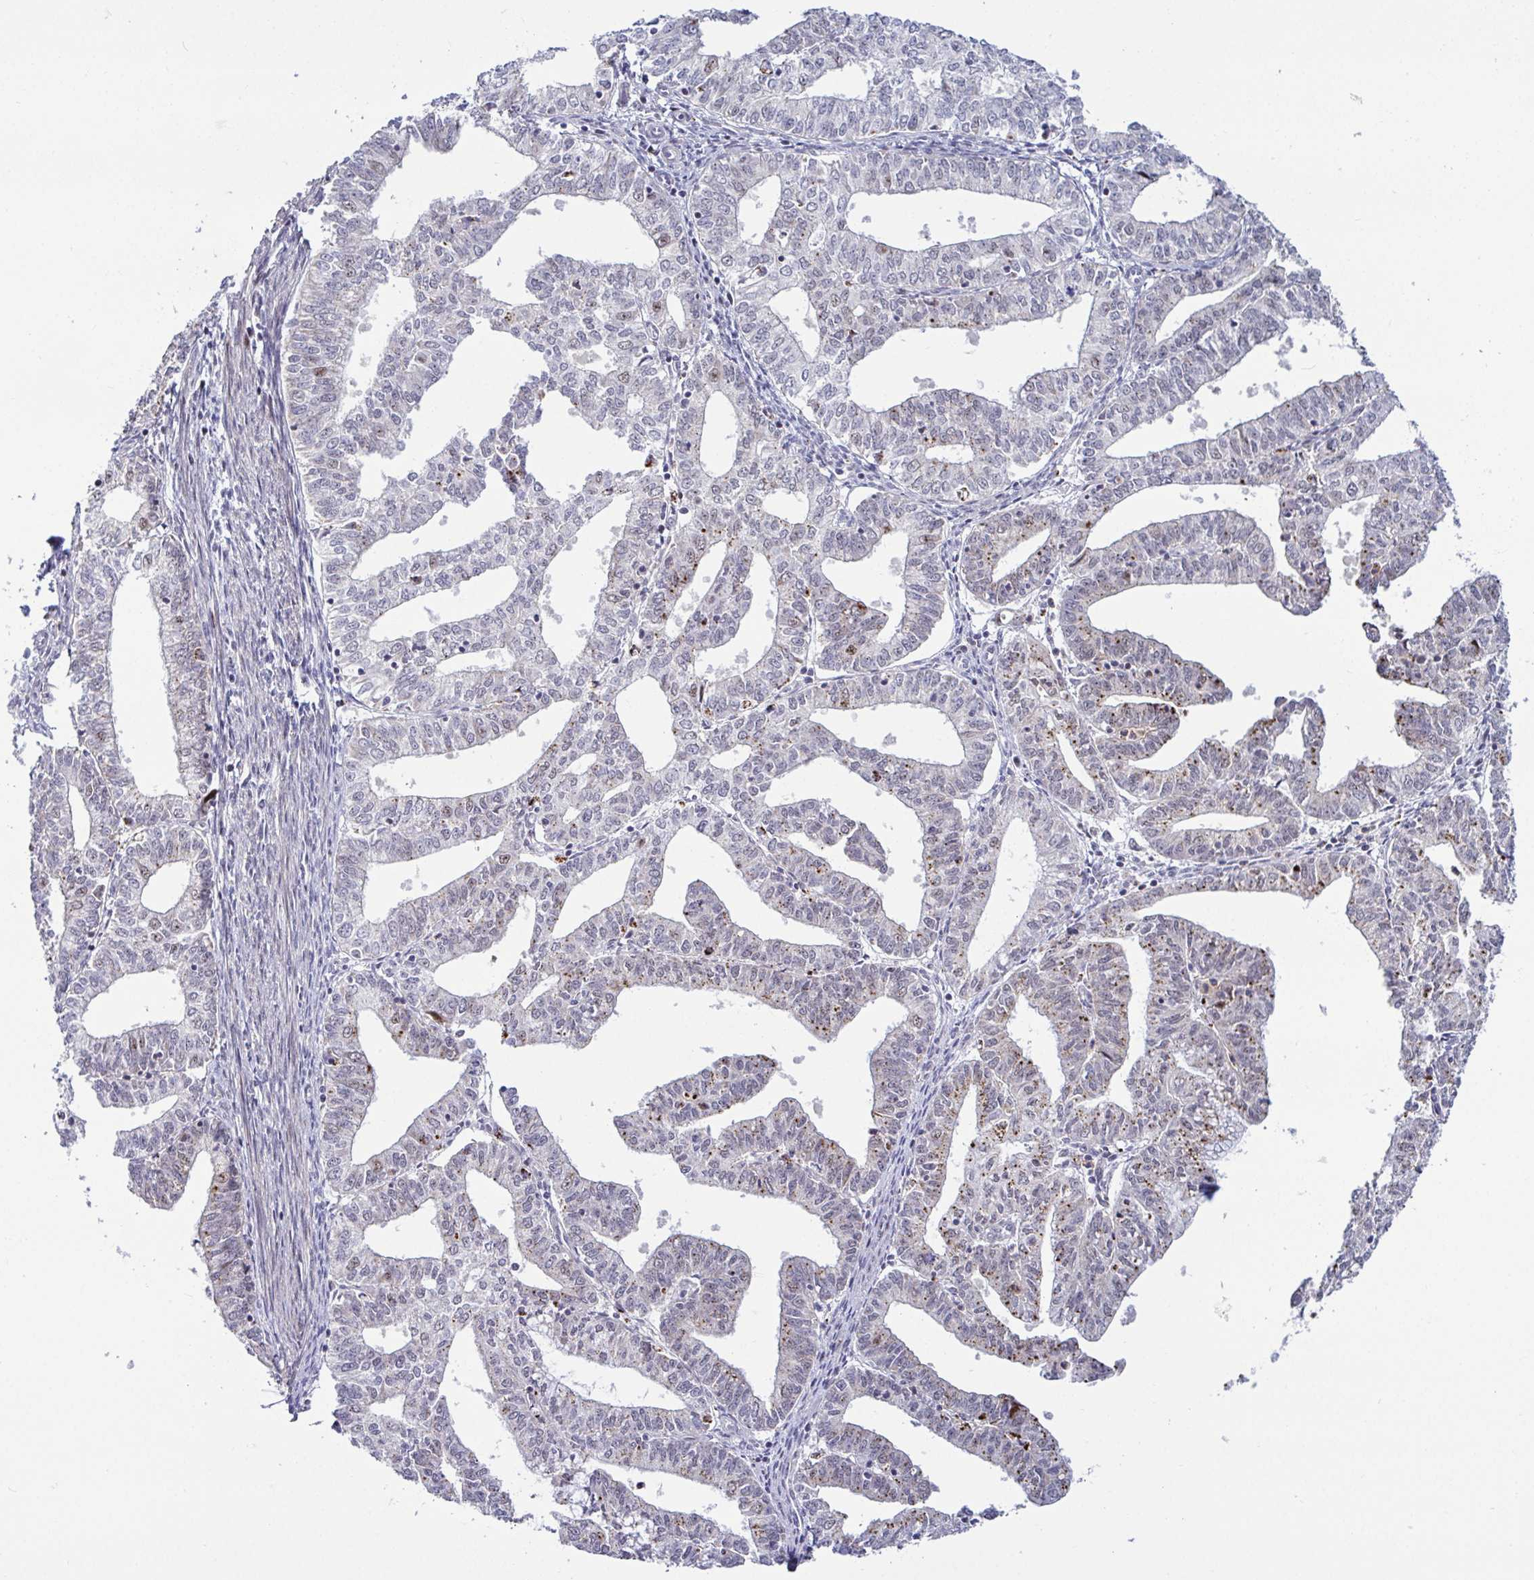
{"staining": {"intensity": "moderate", "quantity": "<25%", "location": "cytoplasmic/membranous"}, "tissue": "endometrial cancer", "cell_type": "Tumor cells", "image_type": "cancer", "snomed": [{"axis": "morphology", "description": "Adenocarcinoma, NOS"}, {"axis": "topography", "description": "Endometrium"}], "caption": "Protein staining by immunohistochemistry (IHC) exhibits moderate cytoplasmic/membranous positivity in approximately <25% of tumor cells in adenocarcinoma (endometrial). The staining was performed using DAB (3,3'-diaminobenzidine), with brown indicating positive protein expression. Nuclei are stained blue with hematoxylin.", "gene": "DZIP1", "patient": {"sex": "female", "age": 61}}